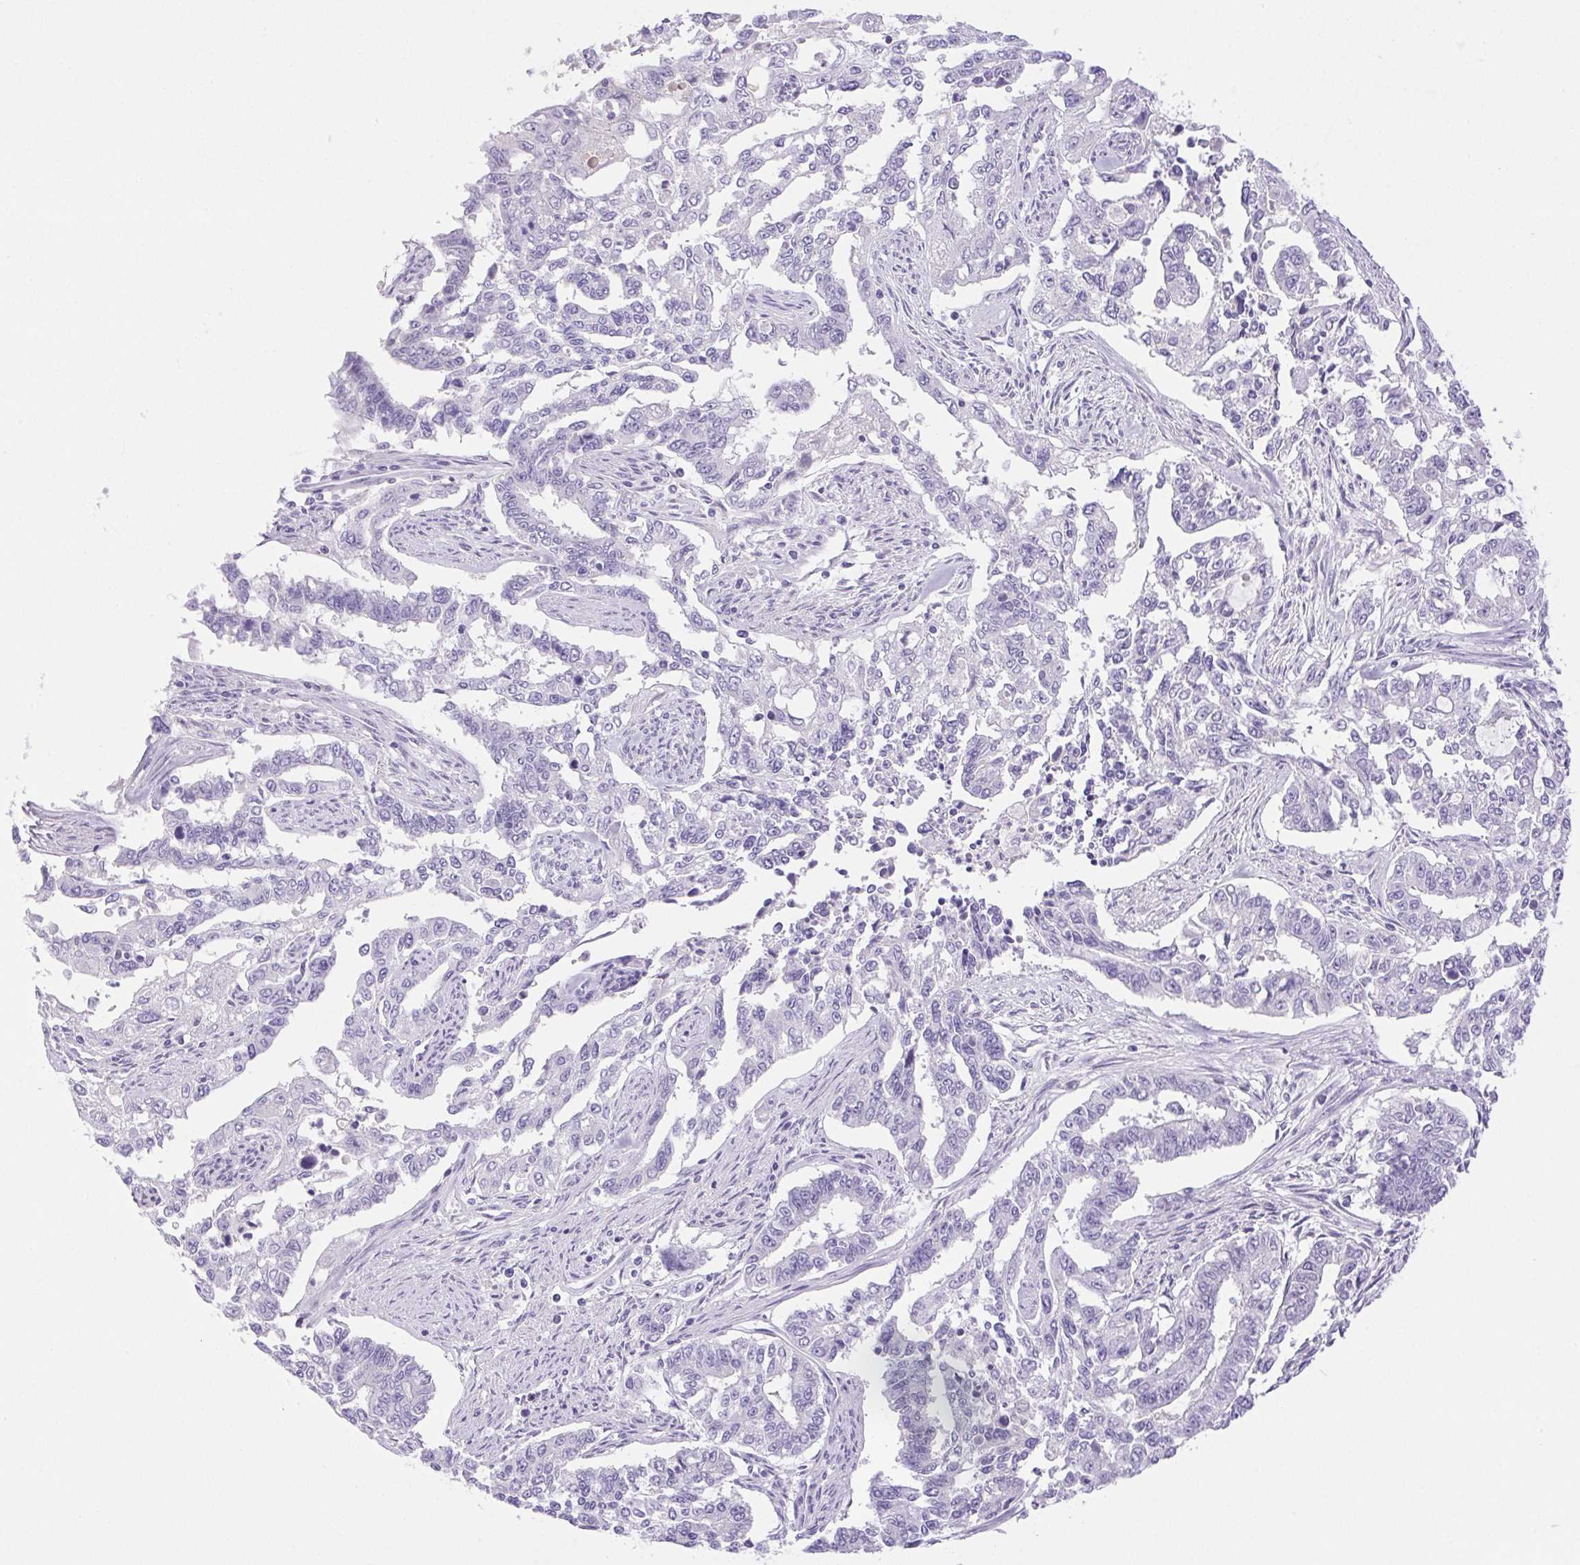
{"staining": {"intensity": "negative", "quantity": "none", "location": "none"}, "tissue": "endometrial cancer", "cell_type": "Tumor cells", "image_type": "cancer", "snomed": [{"axis": "morphology", "description": "Adenocarcinoma, NOS"}, {"axis": "topography", "description": "Uterus"}], "caption": "High magnification brightfield microscopy of endometrial cancer stained with DAB (3,3'-diaminobenzidine) (brown) and counterstained with hematoxylin (blue): tumor cells show no significant expression.", "gene": "PAPPA2", "patient": {"sex": "female", "age": 59}}